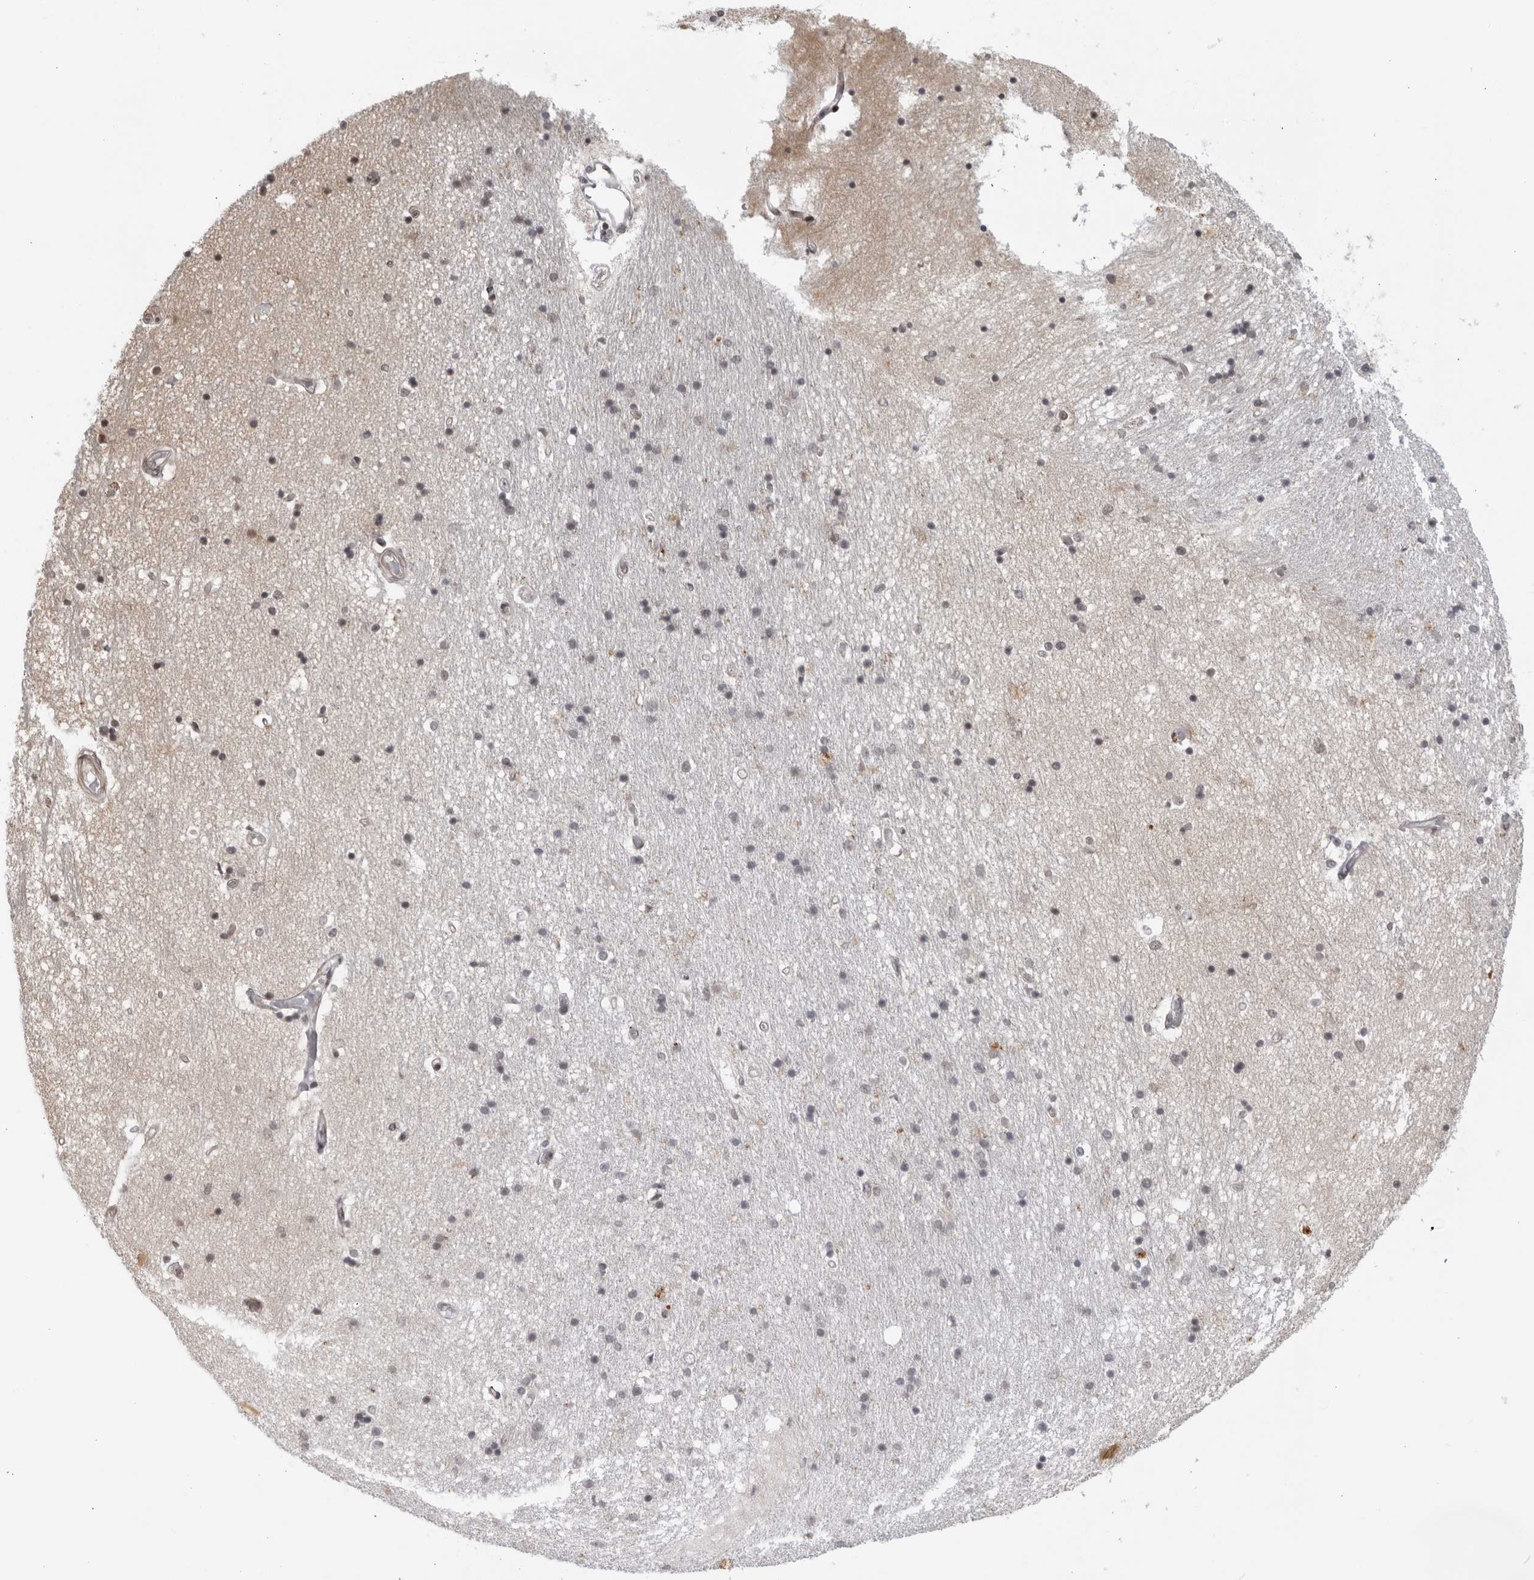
{"staining": {"intensity": "negative", "quantity": "none", "location": "none"}, "tissue": "hippocampus", "cell_type": "Glial cells", "image_type": "normal", "snomed": [{"axis": "morphology", "description": "Normal tissue, NOS"}, {"axis": "topography", "description": "Hippocampus"}], "caption": "Glial cells show no significant expression in unremarkable hippocampus. (Immunohistochemistry, brightfield microscopy, high magnification).", "gene": "DTL", "patient": {"sex": "male", "age": 45}}